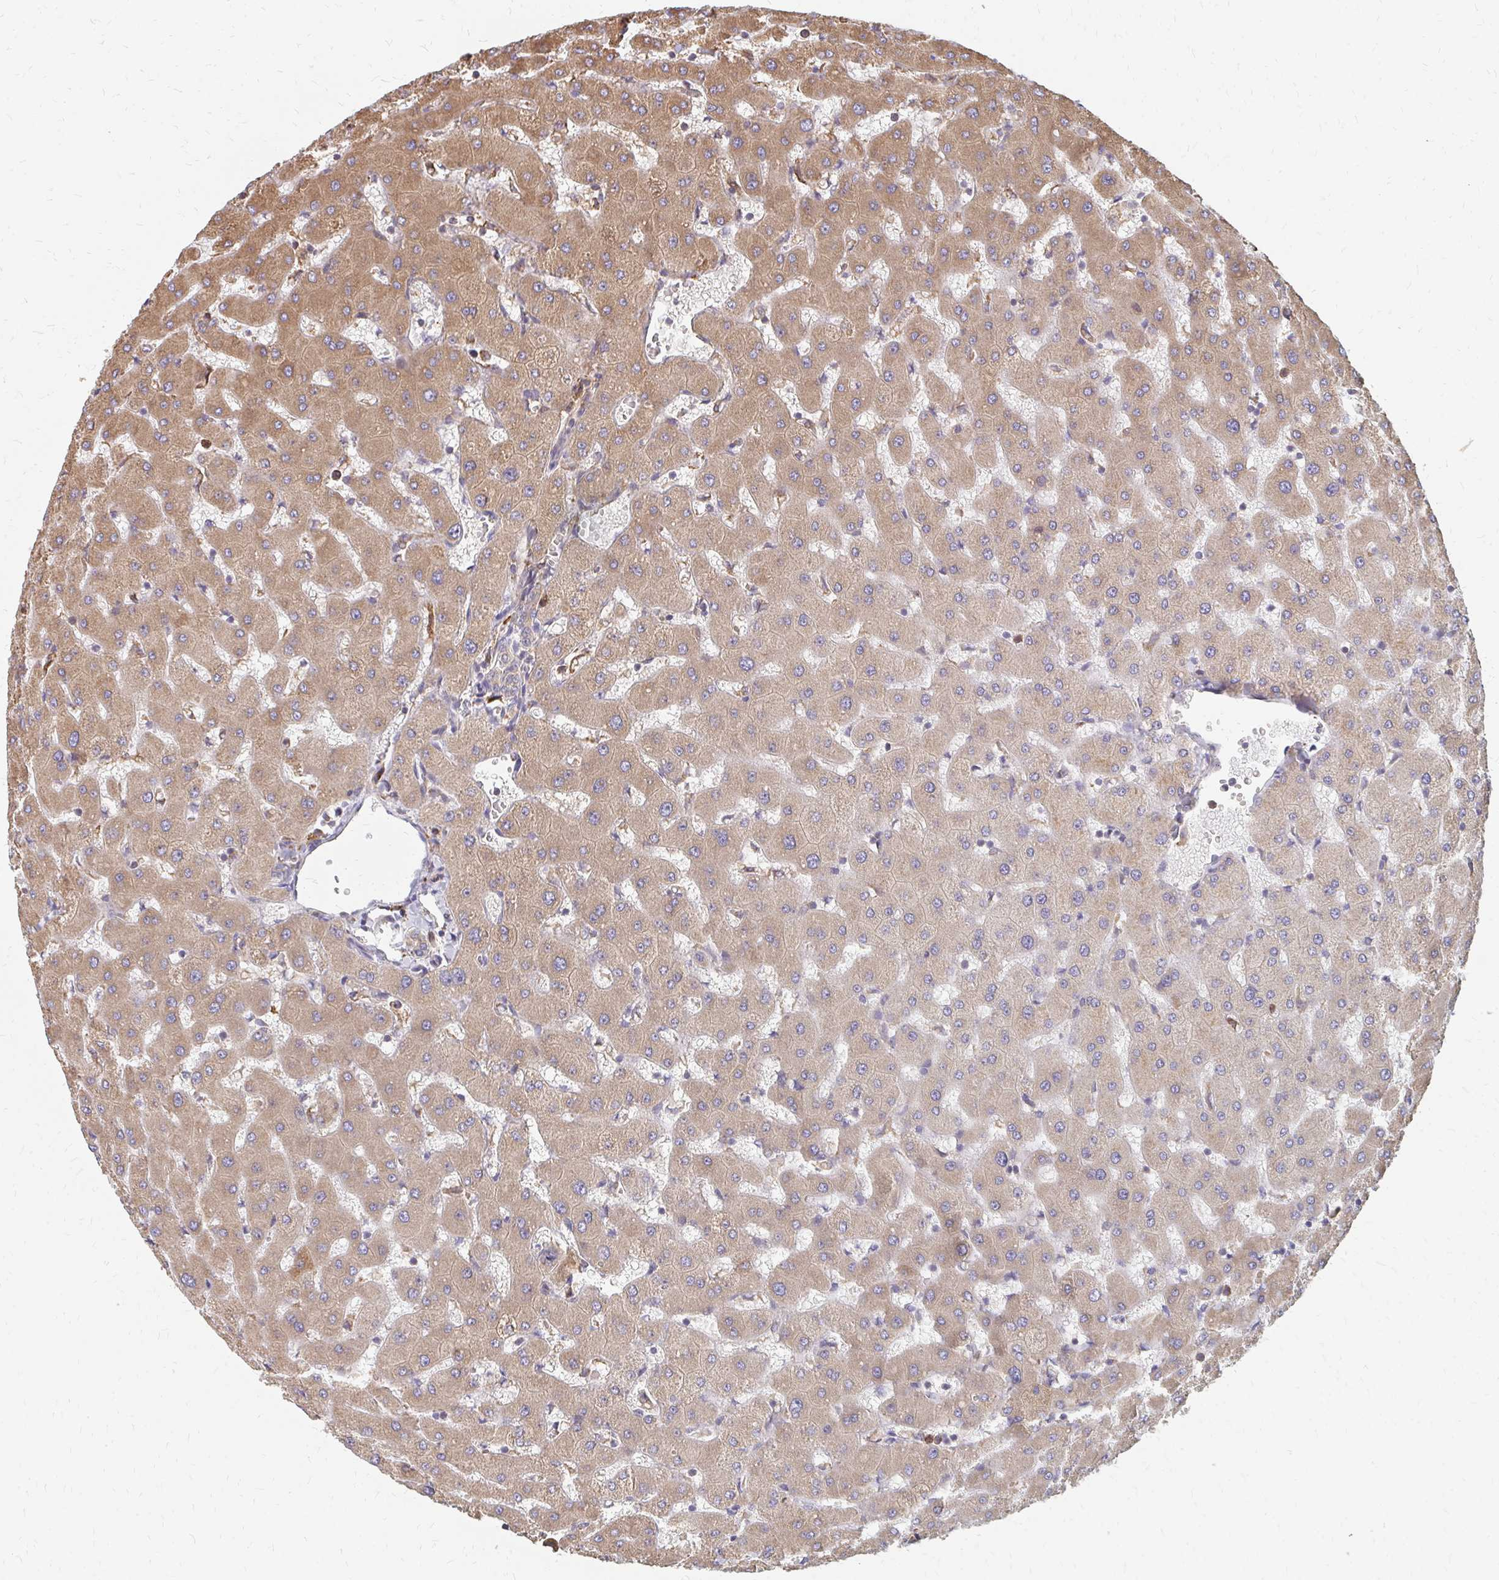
{"staining": {"intensity": "moderate", "quantity": ">75%", "location": "cytoplasmic/membranous"}, "tissue": "liver", "cell_type": "Cholangiocytes", "image_type": "normal", "snomed": [{"axis": "morphology", "description": "Normal tissue, NOS"}, {"axis": "topography", "description": "Liver"}], "caption": "DAB (3,3'-diaminobenzidine) immunohistochemical staining of normal human liver displays moderate cytoplasmic/membranous protein expression in about >75% of cholangiocytes. Immunohistochemistry (ihc) stains the protein in brown and the nuclei are stained blue.", "gene": "PPP1R13L", "patient": {"sex": "female", "age": 63}}